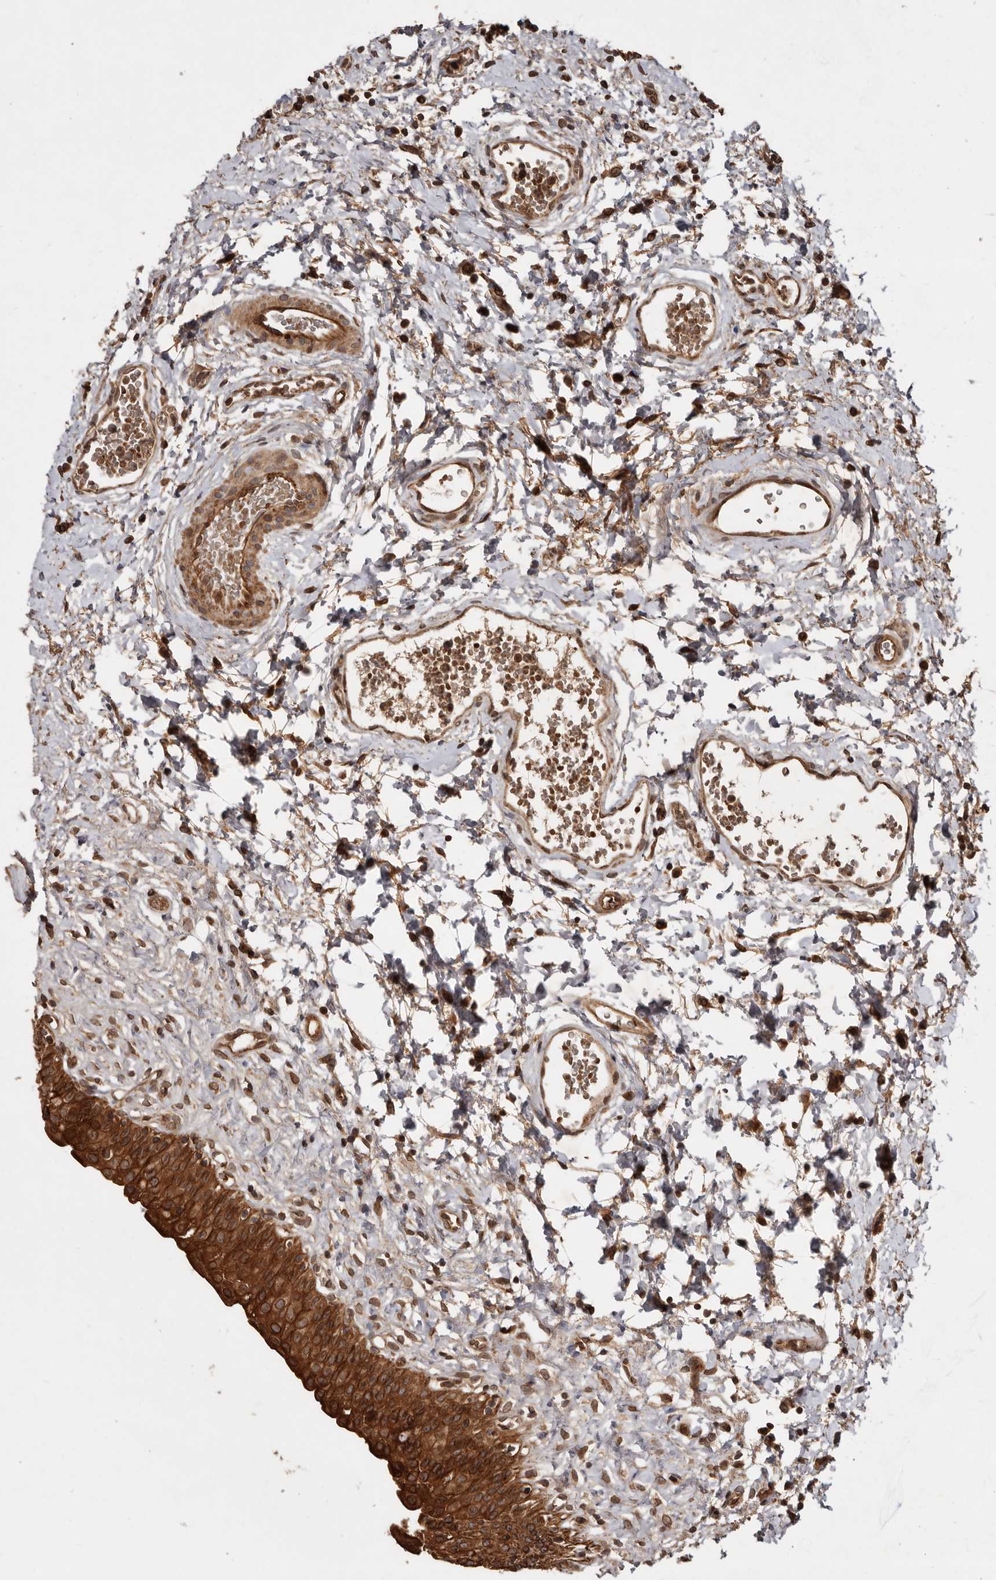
{"staining": {"intensity": "strong", "quantity": ">75%", "location": "cytoplasmic/membranous,nuclear"}, "tissue": "urinary bladder", "cell_type": "Urothelial cells", "image_type": "normal", "snomed": [{"axis": "morphology", "description": "Normal tissue, NOS"}, {"axis": "topography", "description": "Urinary bladder"}], "caption": "The immunohistochemical stain labels strong cytoplasmic/membranous,nuclear staining in urothelial cells of unremarkable urinary bladder.", "gene": "STK36", "patient": {"sex": "male", "age": 51}}